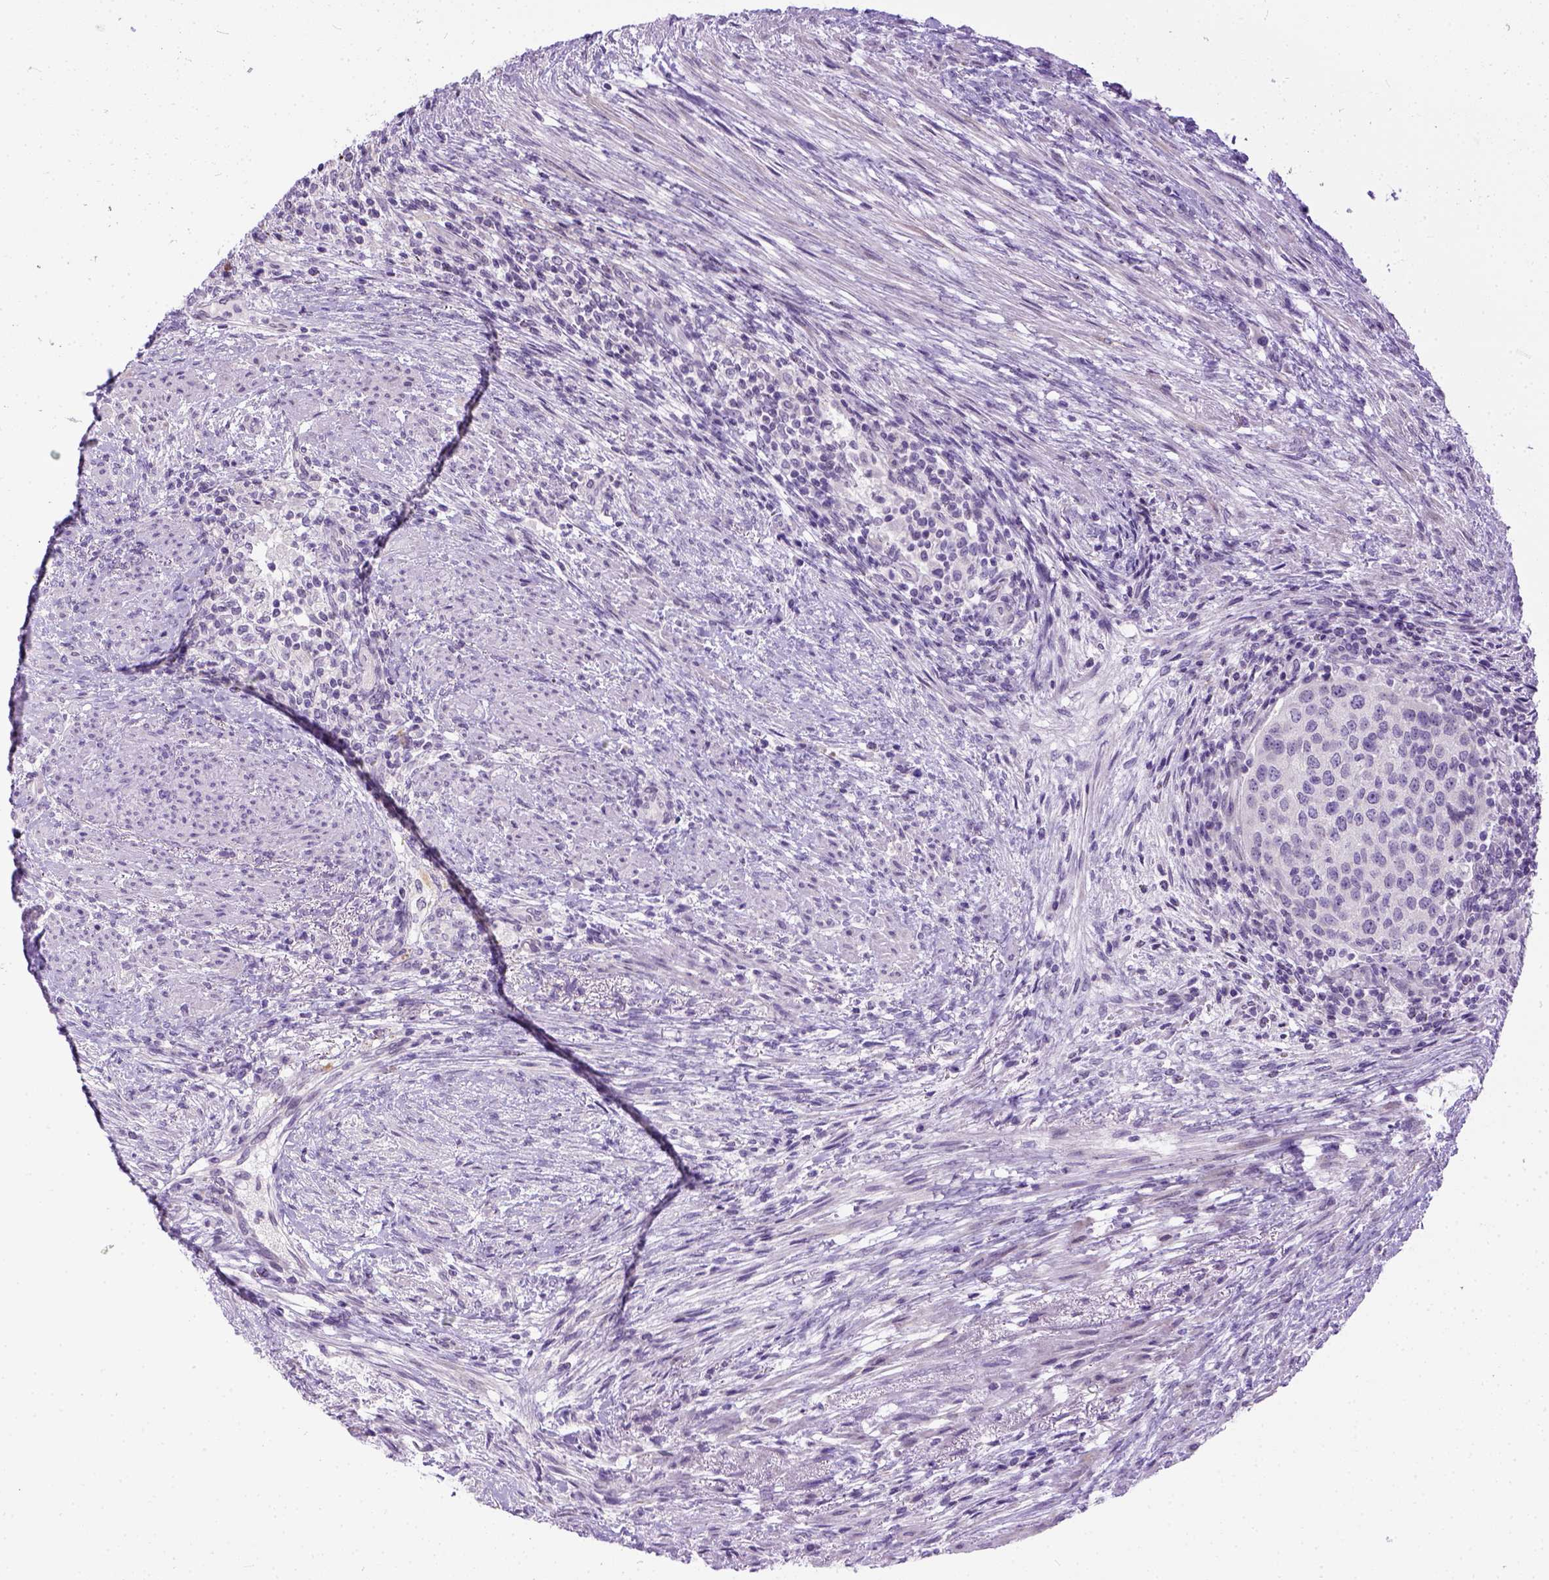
{"staining": {"intensity": "negative", "quantity": "none", "location": "none"}, "tissue": "urothelial cancer", "cell_type": "Tumor cells", "image_type": "cancer", "snomed": [{"axis": "morphology", "description": "Urothelial carcinoma, High grade"}, {"axis": "topography", "description": "Urinary bladder"}], "caption": "This is an IHC image of human urothelial cancer. There is no positivity in tumor cells.", "gene": "FAM184B", "patient": {"sex": "female", "age": 78}}